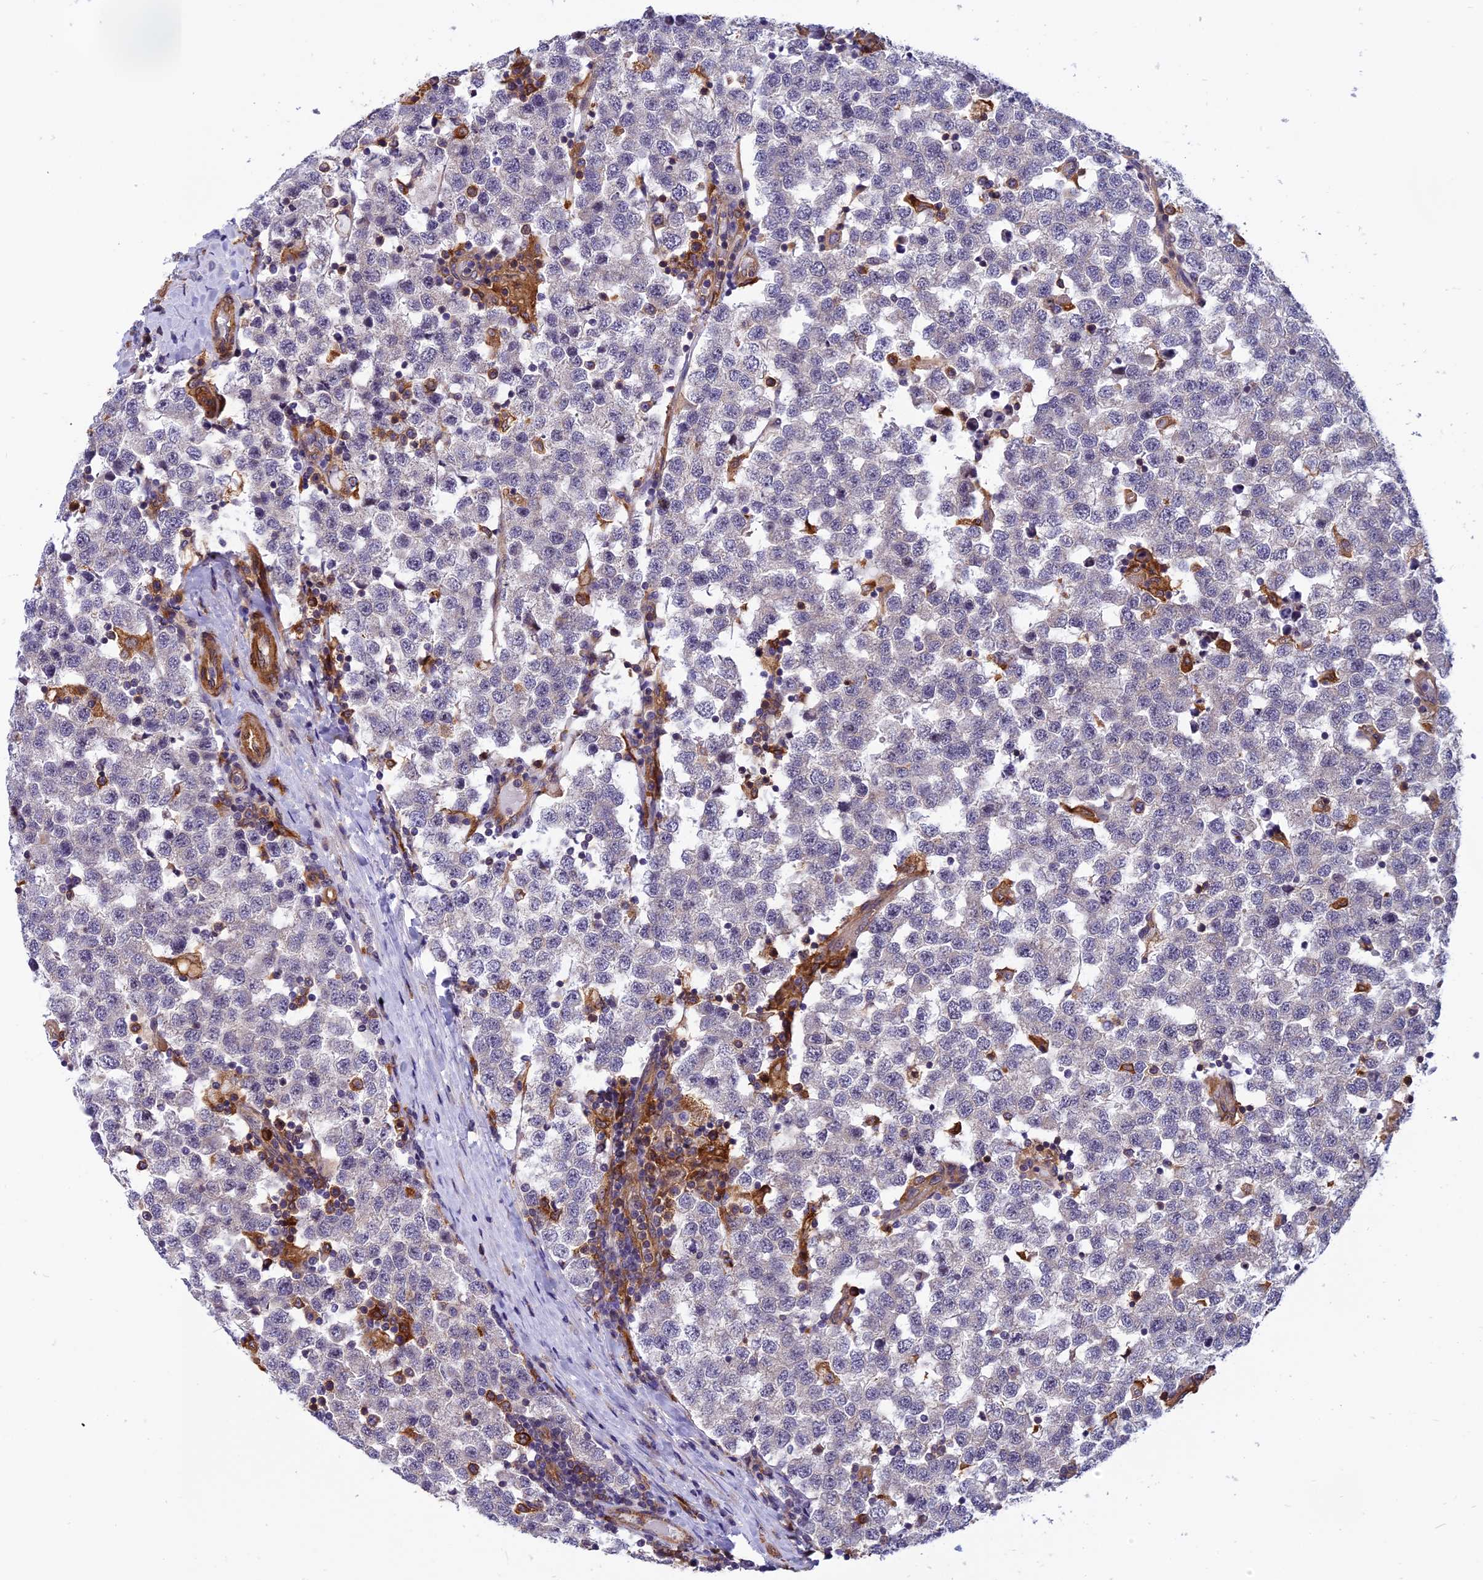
{"staining": {"intensity": "negative", "quantity": "none", "location": "none"}, "tissue": "testis cancer", "cell_type": "Tumor cells", "image_type": "cancer", "snomed": [{"axis": "morphology", "description": "Seminoma, NOS"}, {"axis": "topography", "description": "Testis"}], "caption": "The photomicrograph demonstrates no staining of tumor cells in testis cancer.", "gene": "EHBP1L1", "patient": {"sex": "male", "age": 34}}